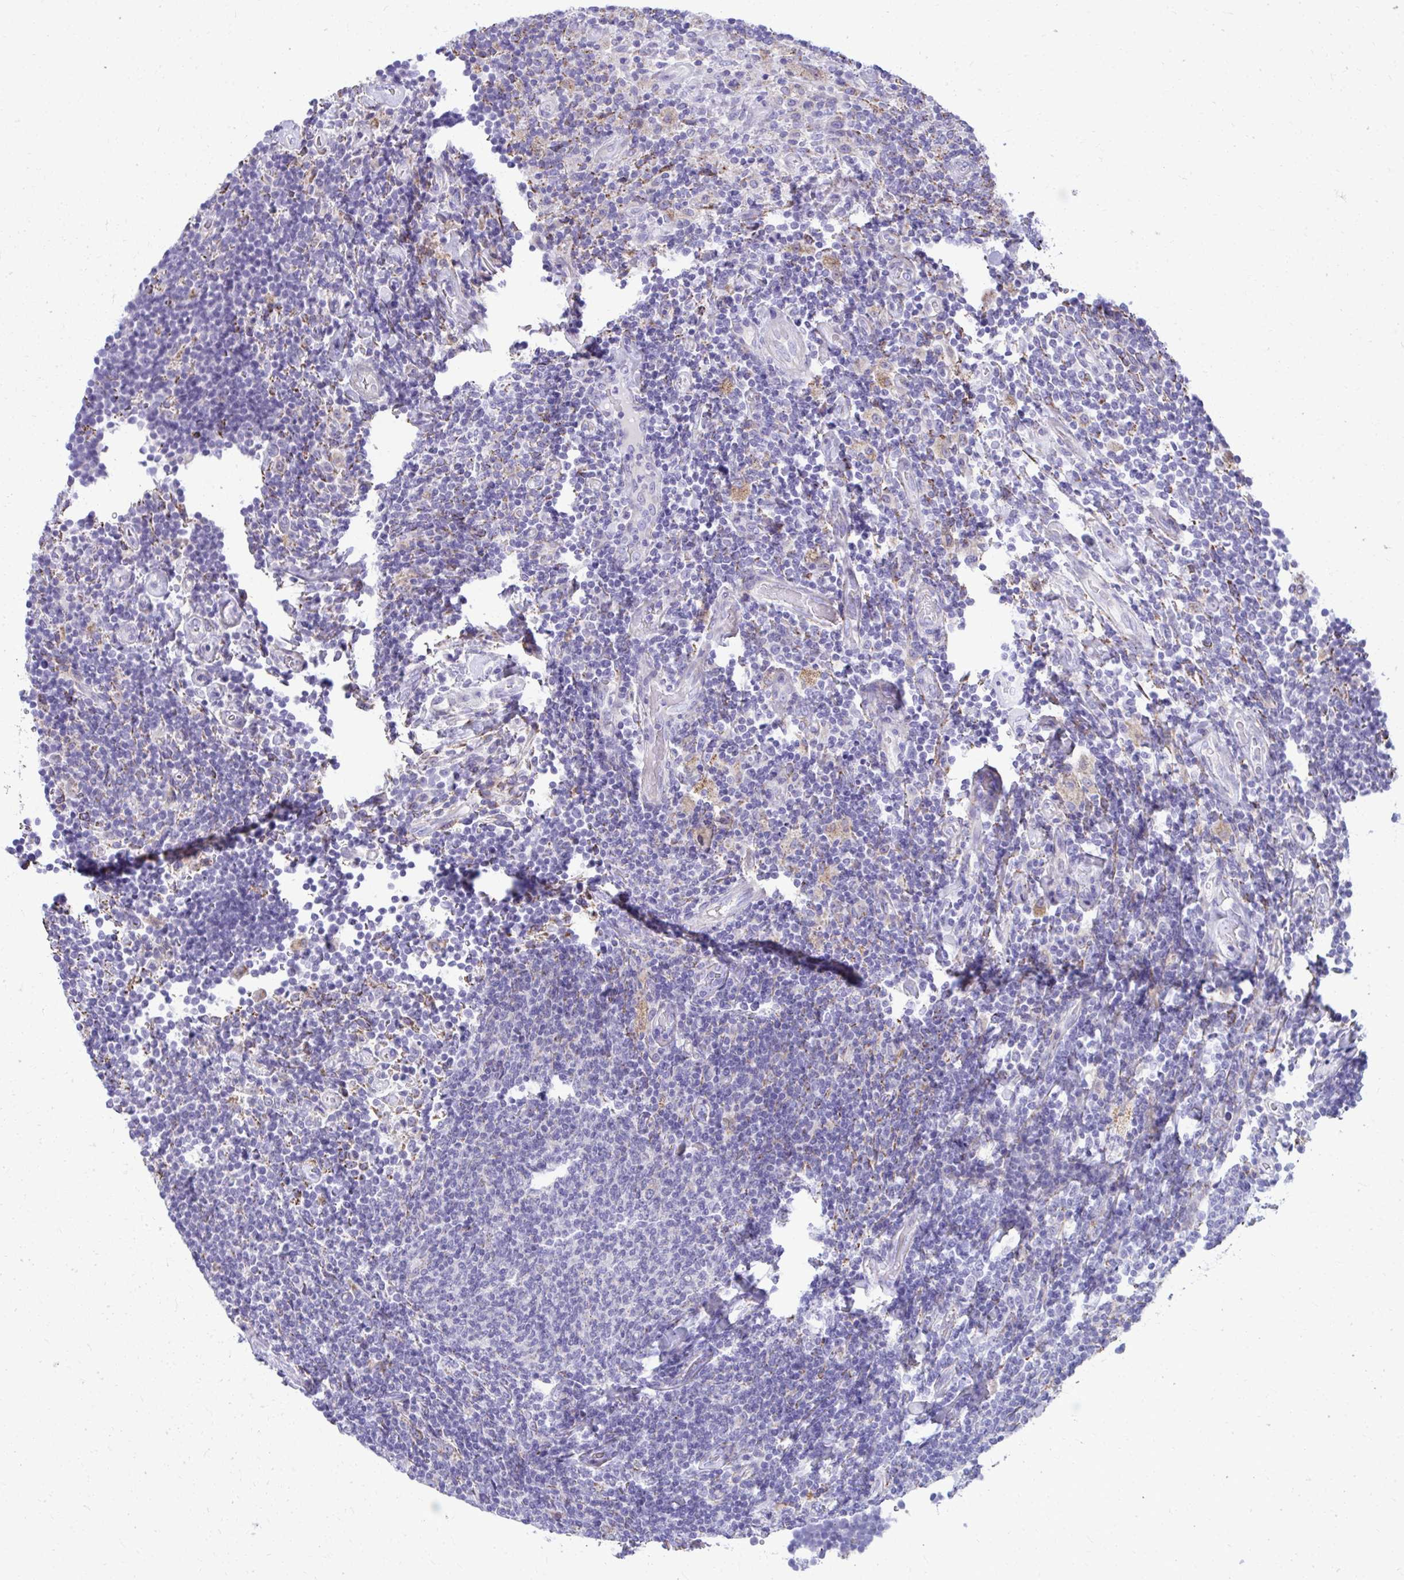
{"staining": {"intensity": "negative", "quantity": "none", "location": "none"}, "tissue": "lymphoma", "cell_type": "Tumor cells", "image_type": "cancer", "snomed": [{"axis": "morphology", "description": "Malignant lymphoma, non-Hodgkin's type, Low grade"}, {"axis": "topography", "description": "Lymph node"}], "caption": "Lymphoma stained for a protein using immunohistochemistry exhibits no staining tumor cells.", "gene": "AIG1", "patient": {"sex": "male", "age": 52}}